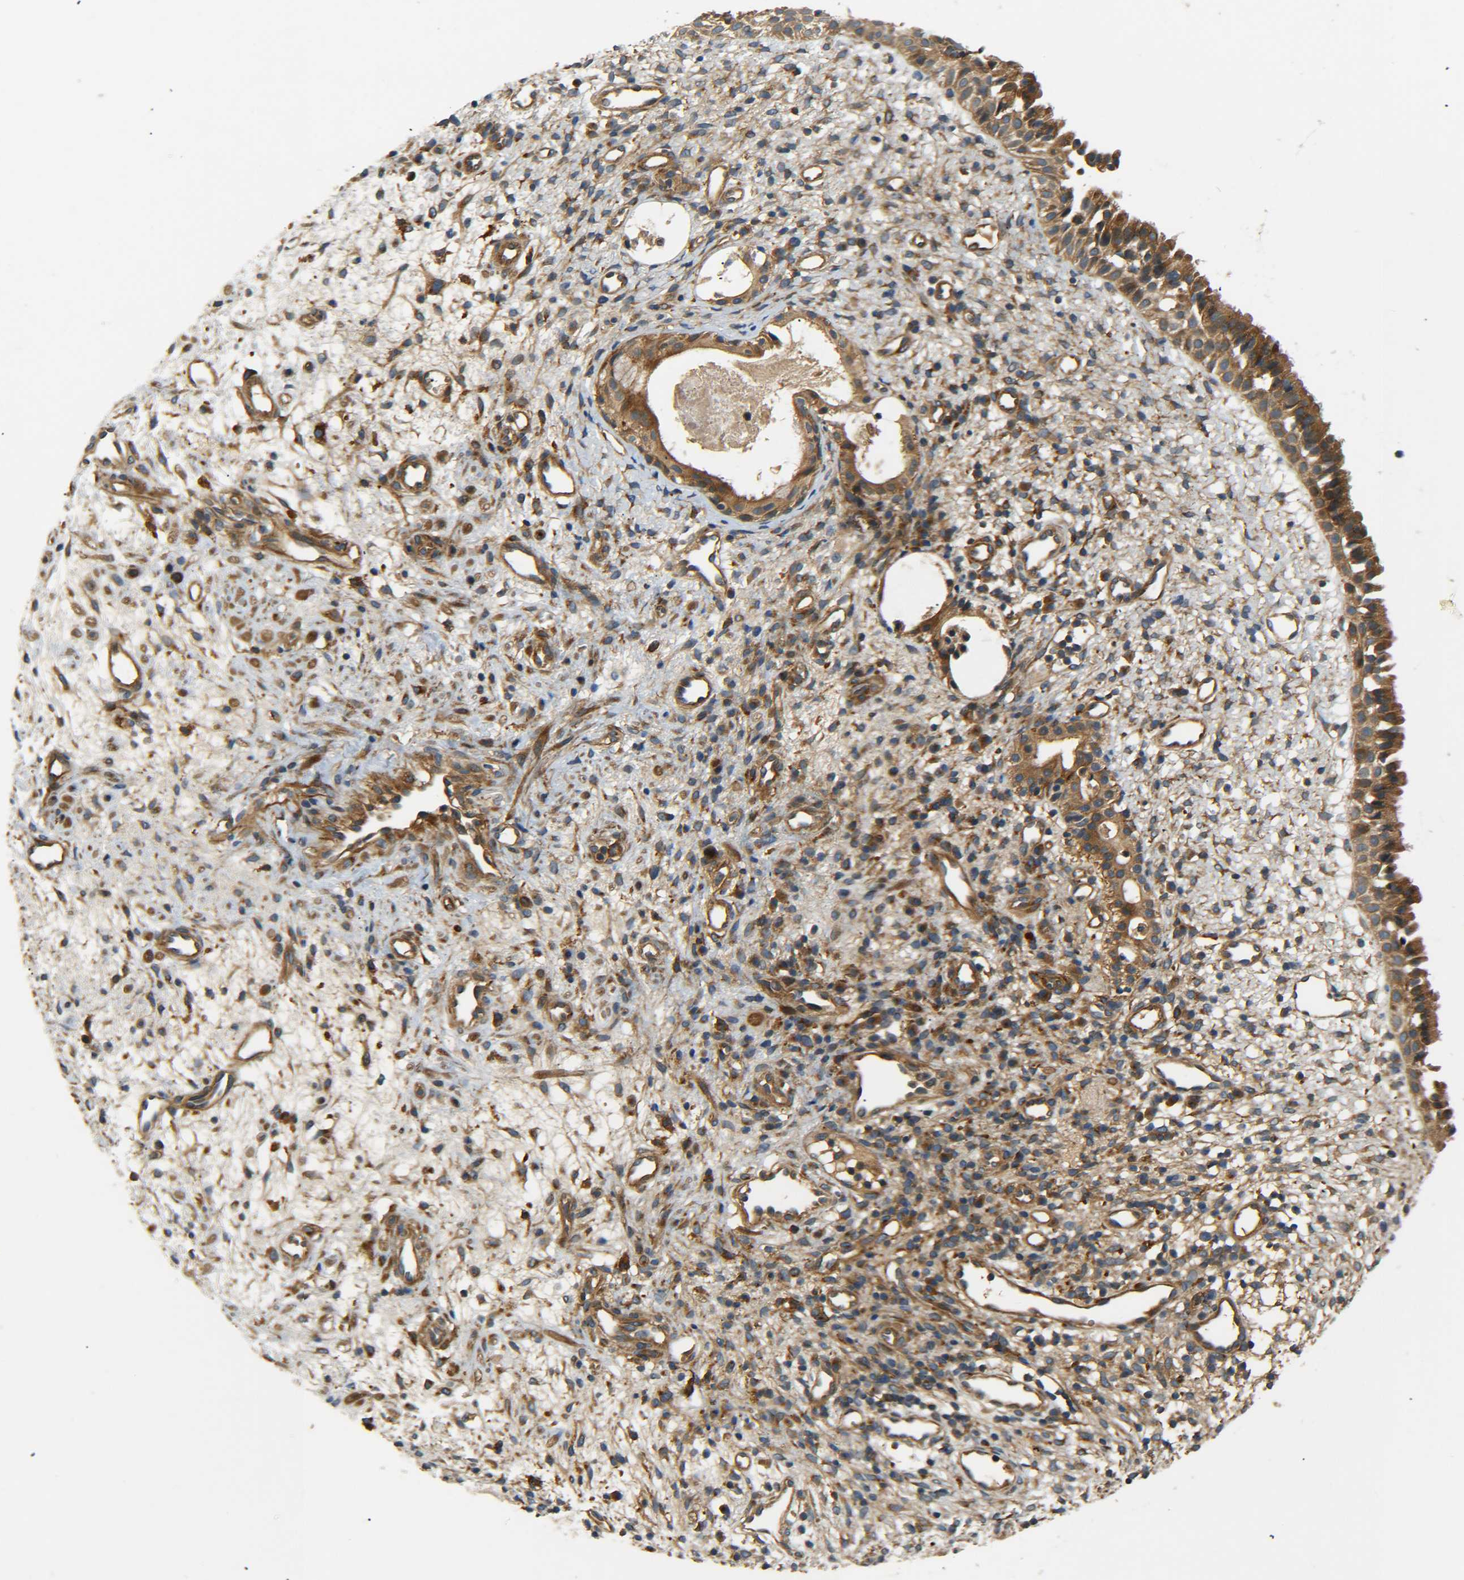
{"staining": {"intensity": "strong", "quantity": ">75%", "location": "cytoplasmic/membranous"}, "tissue": "nasopharynx", "cell_type": "Respiratory epithelial cells", "image_type": "normal", "snomed": [{"axis": "morphology", "description": "Normal tissue, NOS"}, {"axis": "topography", "description": "Nasopharynx"}], "caption": "This histopathology image displays immunohistochemistry staining of normal nasopharynx, with high strong cytoplasmic/membranous staining in about >75% of respiratory epithelial cells.", "gene": "LRCH3", "patient": {"sex": "male", "age": 22}}